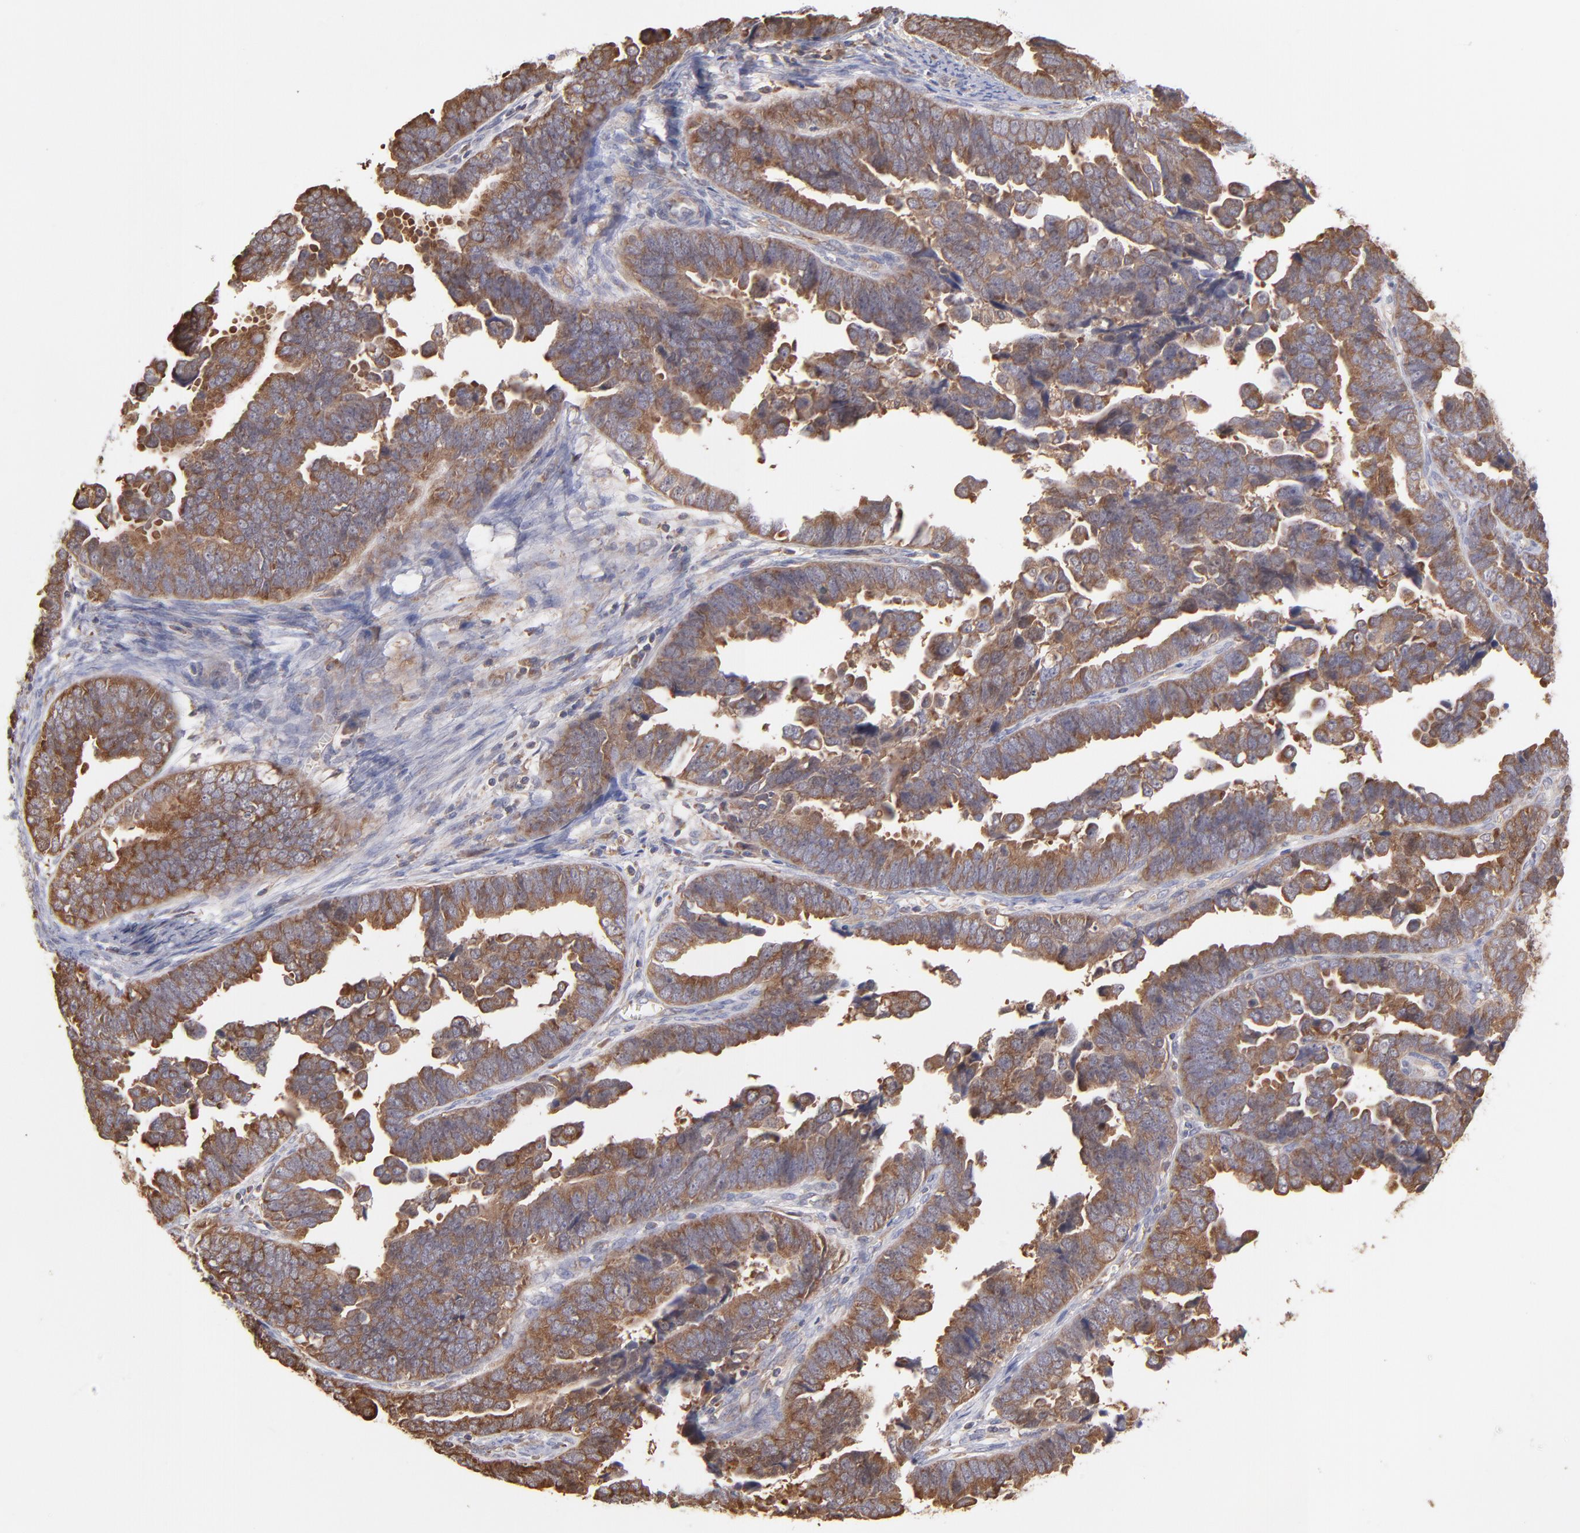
{"staining": {"intensity": "moderate", "quantity": ">75%", "location": "cytoplasmic/membranous"}, "tissue": "endometrial cancer", "cell_type": "Tumor cells", "image_type": "cancer", "snomed": [{"axis": "morphology", "description": "Adenocarcinoma, NOS"}, {"axis": "topography", "description": "Endometrium"}], "caption": "Brown immunohistochemical staining in human endometrial adenocarcinoma displays moderate cytoplasmic/membranous positivity in about >75% of tumor cells.", "gene": "MAPRE1", "patient": {"sex": "female", "age": 75}}